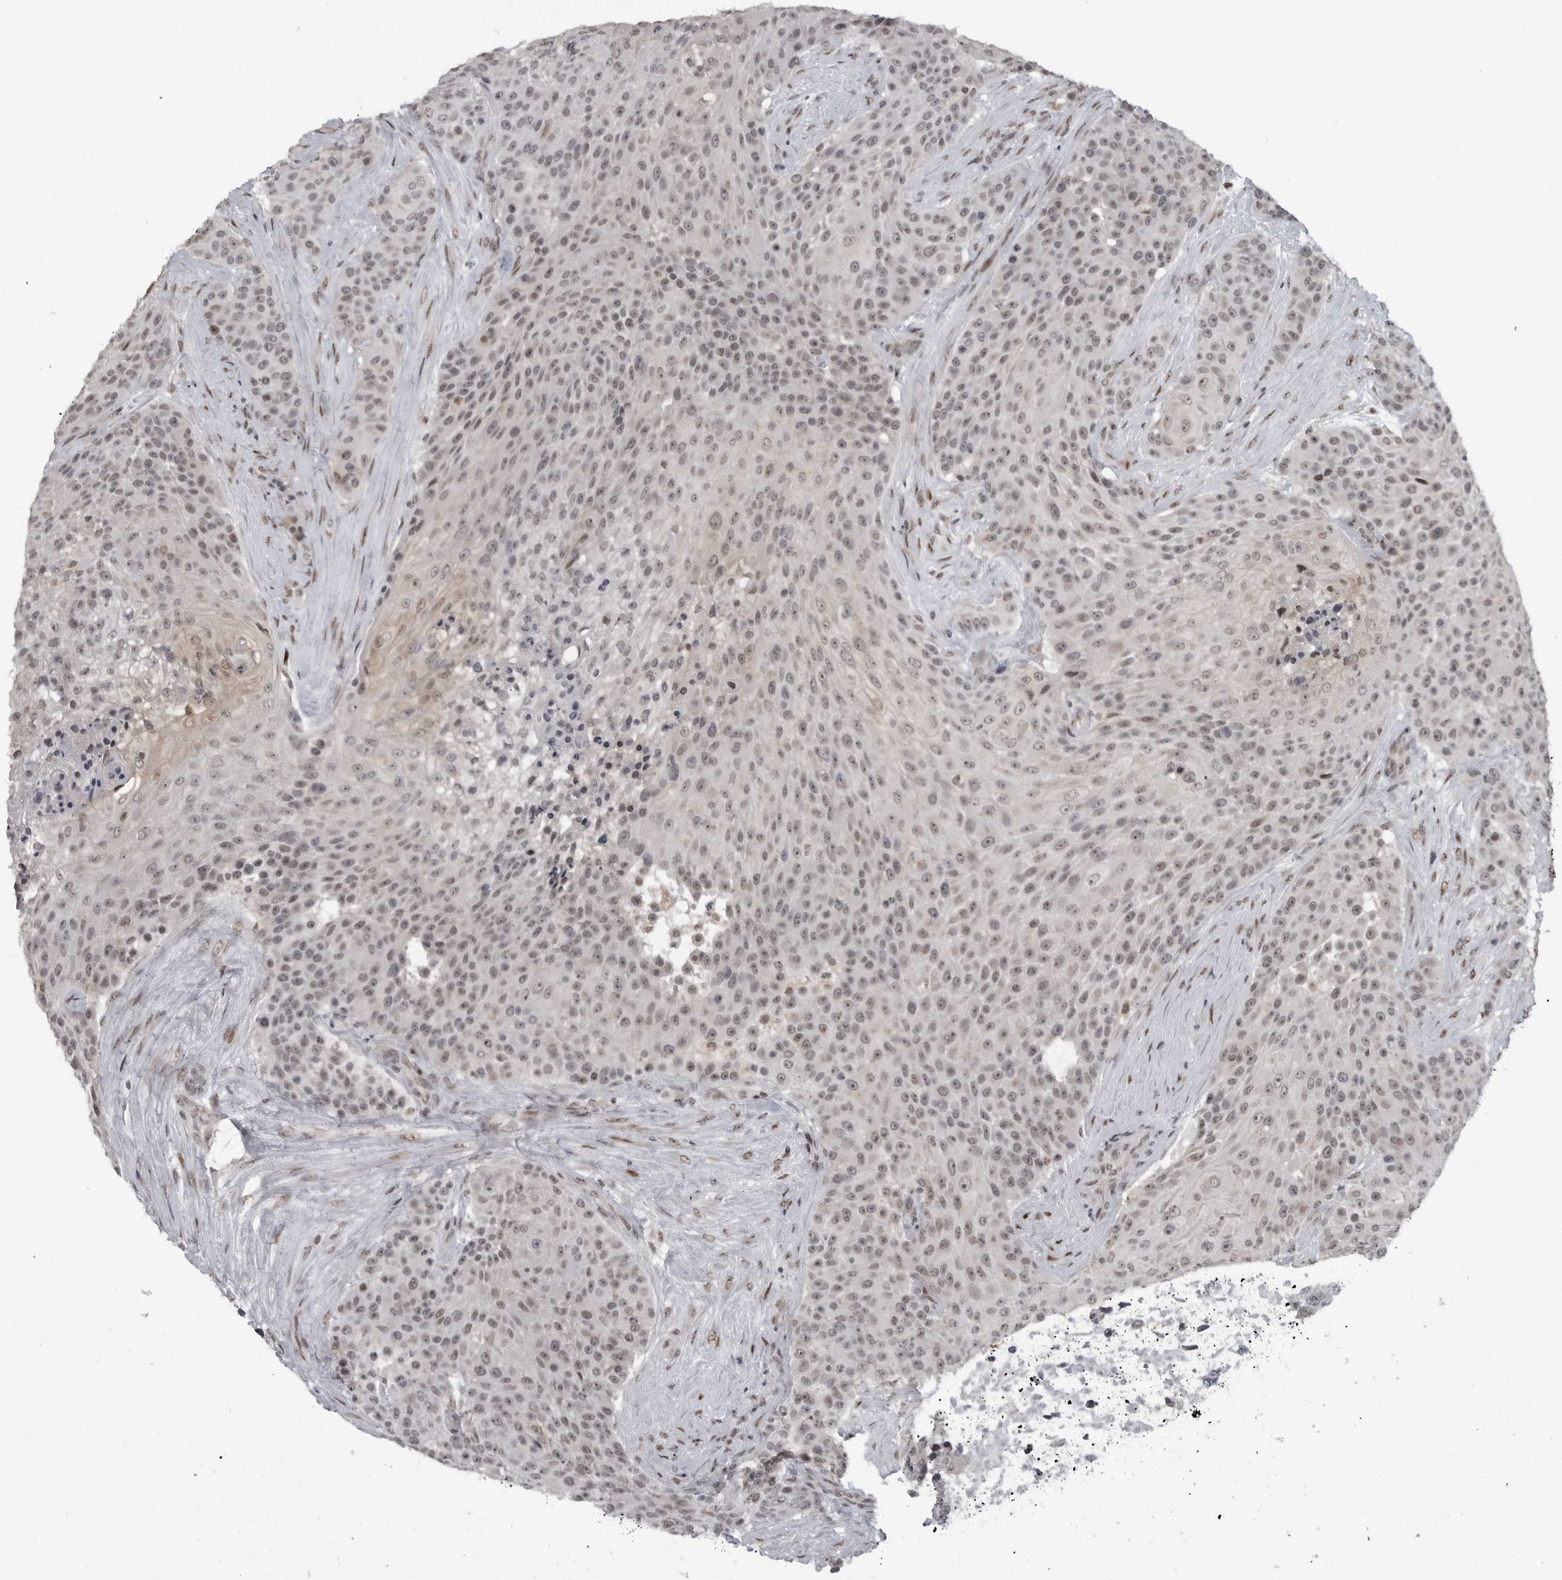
{"staining": {"intensity": "weak", "quantity": ">75%", "location": "nuclear"}, "tissue": "urothelial cancer", "cell_type": "Tumor cells", "image_type": "cancer", "snomed": [{"axis": "morphology", "description": "Urothelial carcinoma, High grade"}, {"axis": "topography", "description": "Urinary bladder"}], "caption": "A photomicrograph of human high-grade urothelial carcinoma stained for a protein reveals weak nuclear brown staining in tumor cells.", "gene": "C8orf58", "patient": {"sex": "female", "age": 63}}